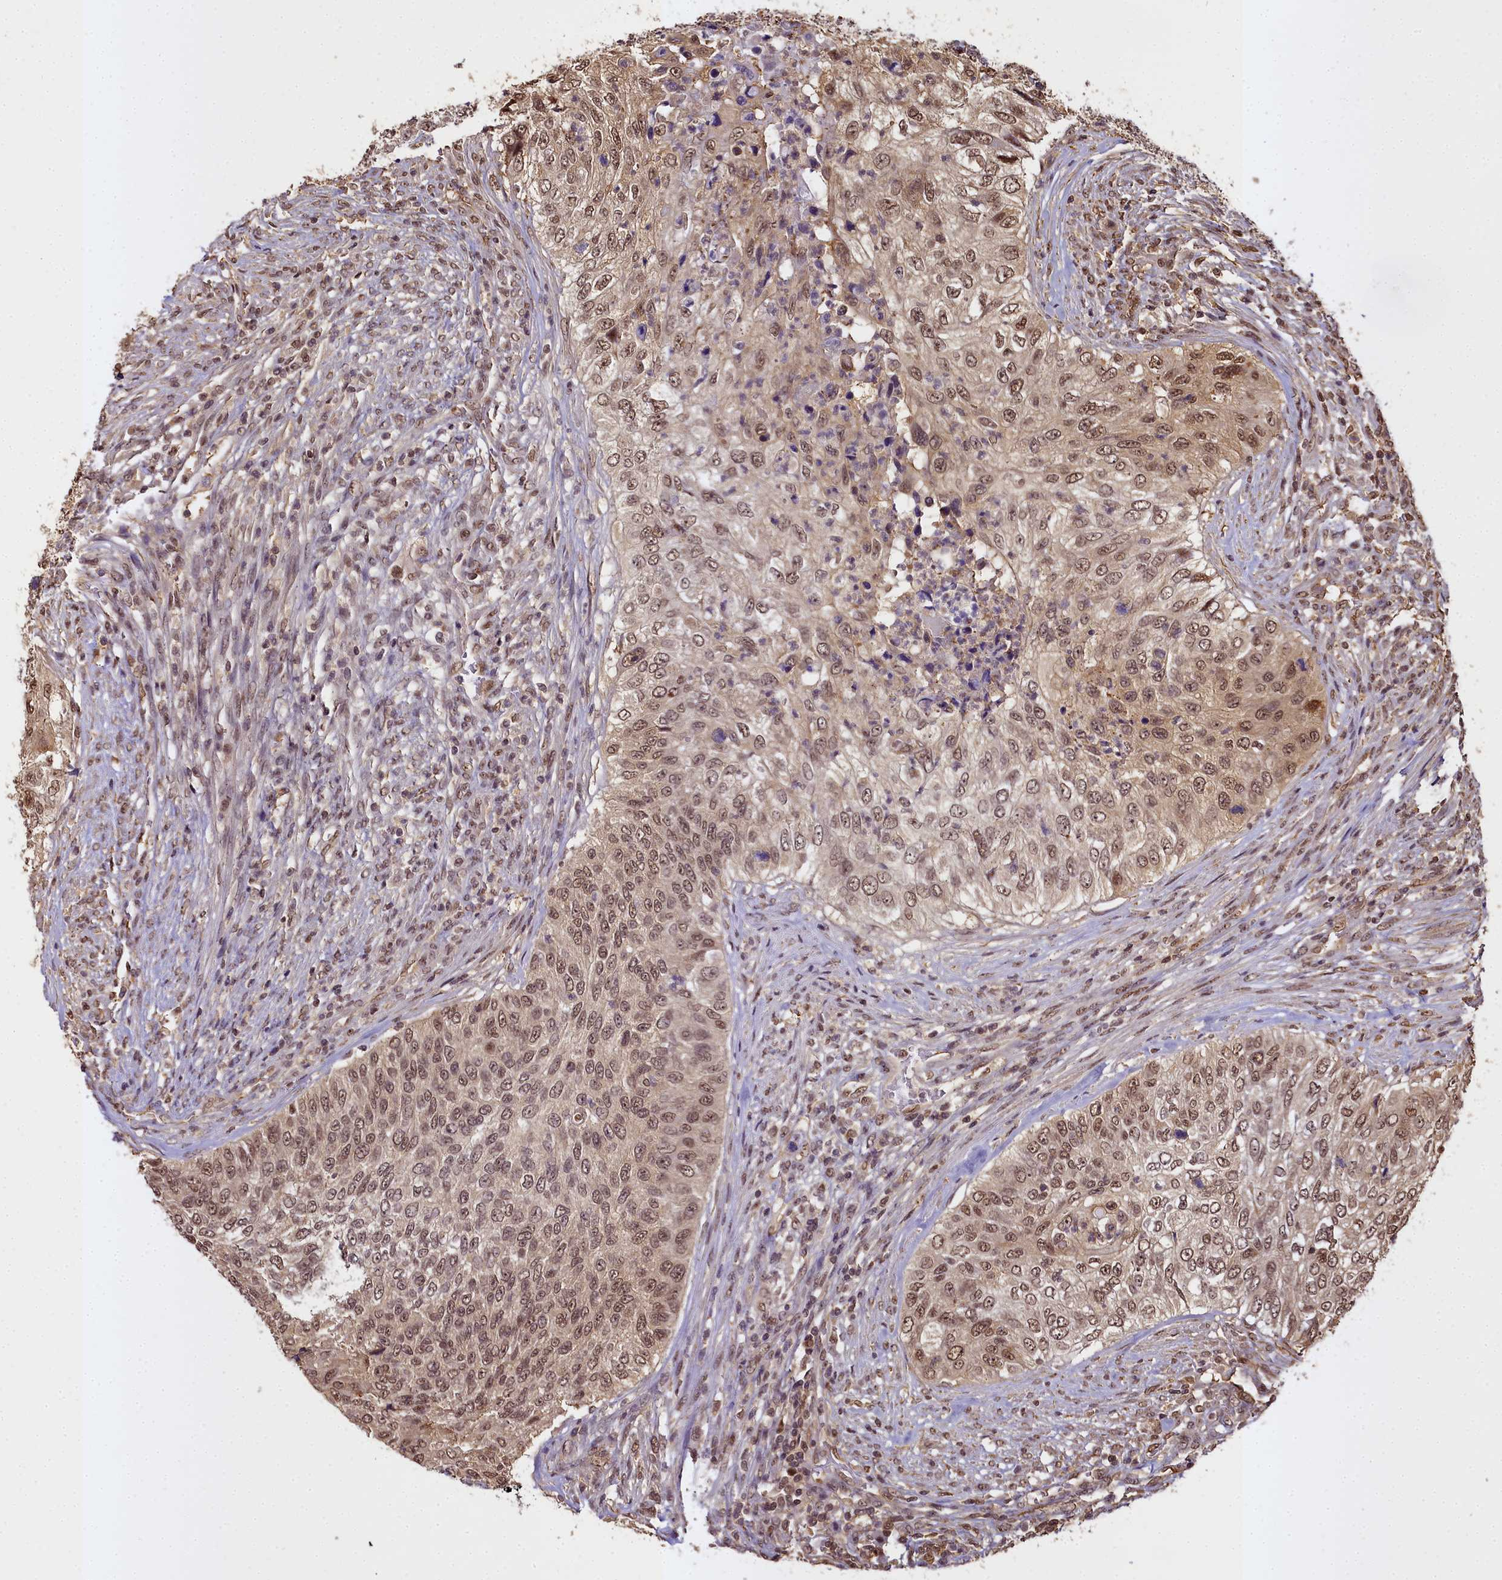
{"staining": {"intensity": "moderate", "quantity": ">75%", "location": "nuclear"}, "tissue": "urothelial cancer", "cell_type": "Tumor cells", "image_type": "cancer", "snomed": [{"axis": "morphology", "description": "Urothelial carcinoma, High grade"}, {"axis": "topography", "description": "Urinary bladder"}], "caption": "Urothelial cancer tissue shows moderate nuclear staining in approximately >75% of tumor cells", "gene": "PPP4C", "patient": {"sex": "female", "age": 60}}